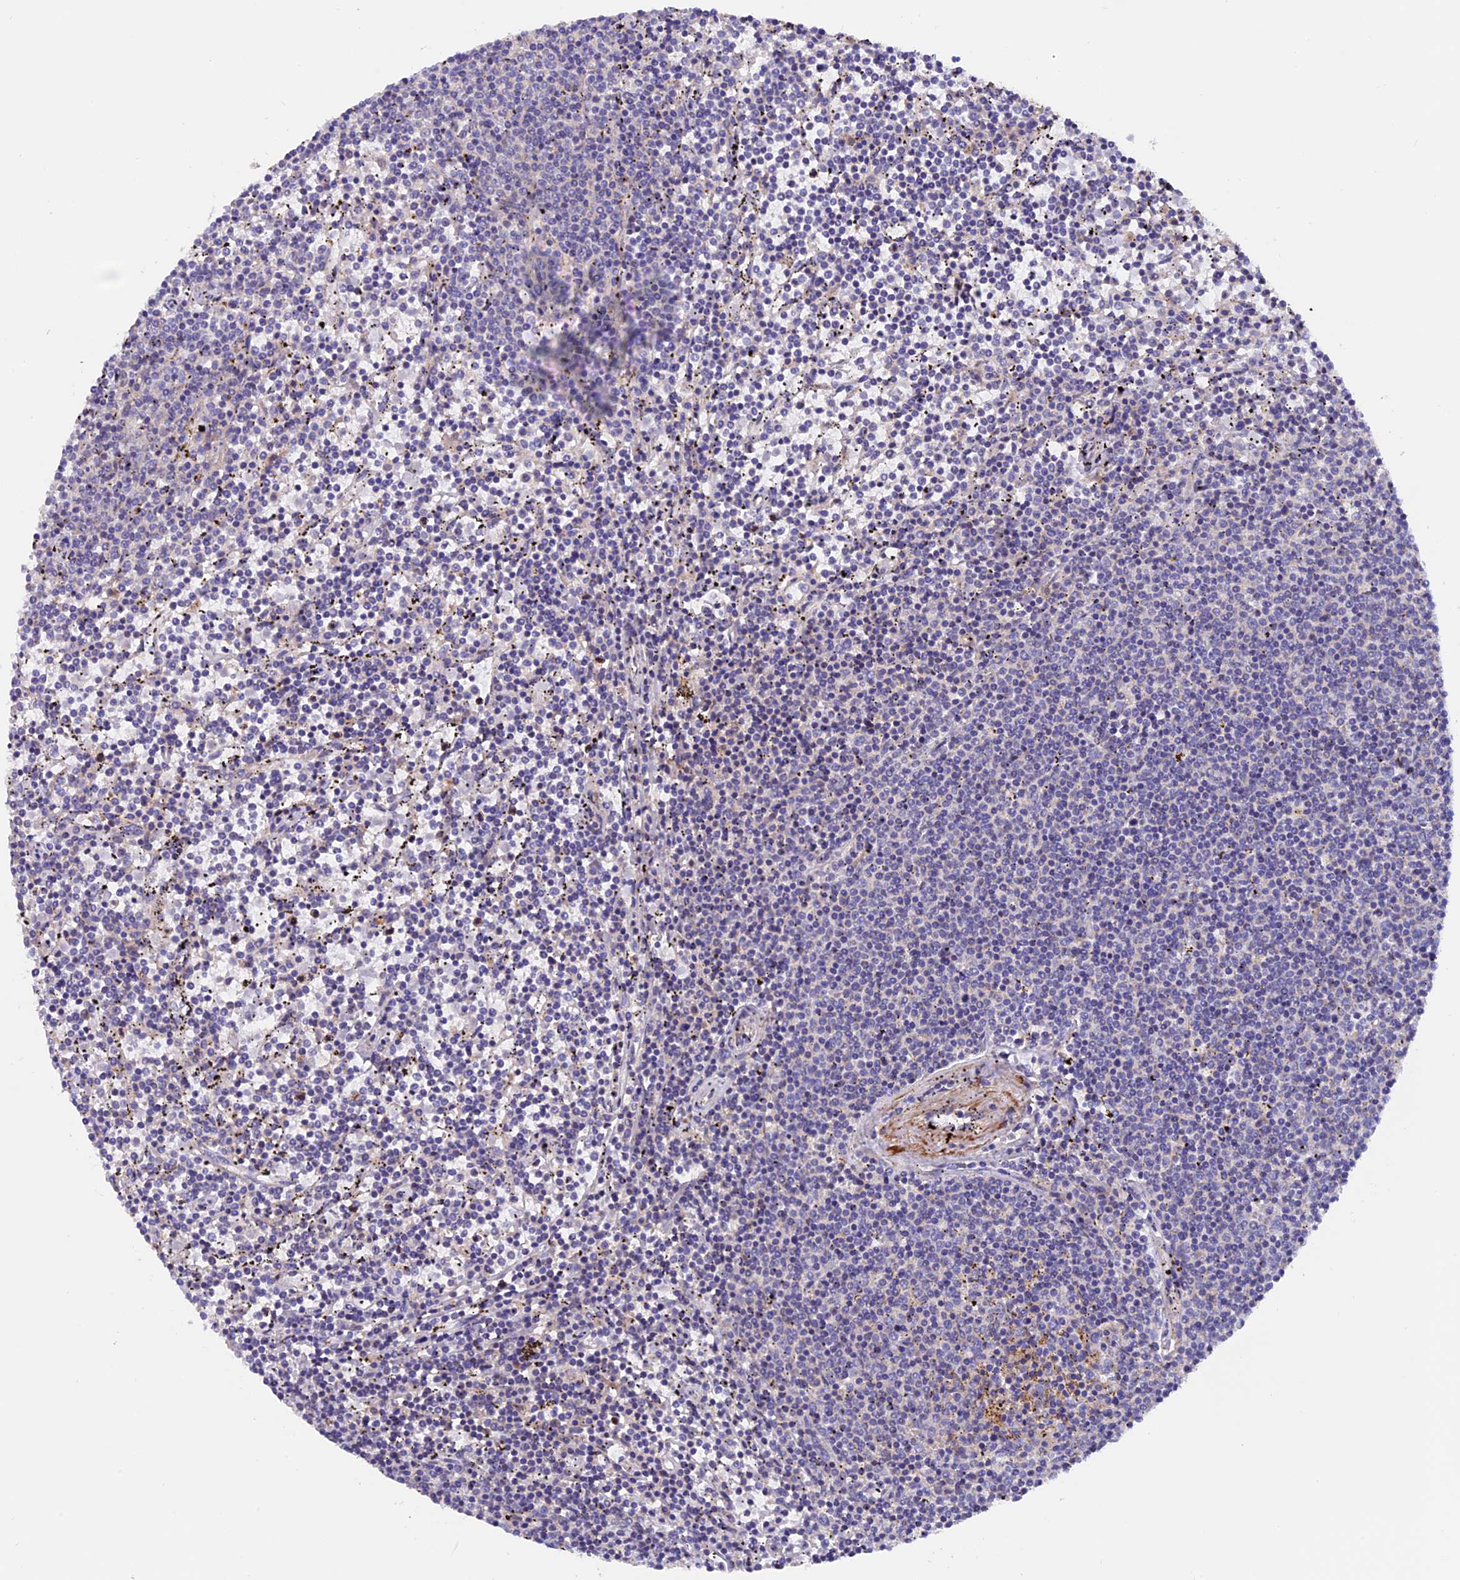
{"staining": {"intensity": "negative", "quantity": "none", "location": "none"}, "tissue": "lymphoma", "cell_type": "Tumor cells", "image_type": "cancer", "snomed": [{"axis": "morphology", "description": "Malignant lymphoma, non-Hodgkin's type, Low grade"}, {"axis": "topography", "description": "Spleen"}], "caption": "Immunohistochemistry histopathology image of neoplastic tissue: human low-grade malignant lymphoma, non-Hodgkin's type stained with DAB shows no significant protein expression in tumor cells.", "gene": "PTPN9", "patient": {"sex": "female", "age": 50}}